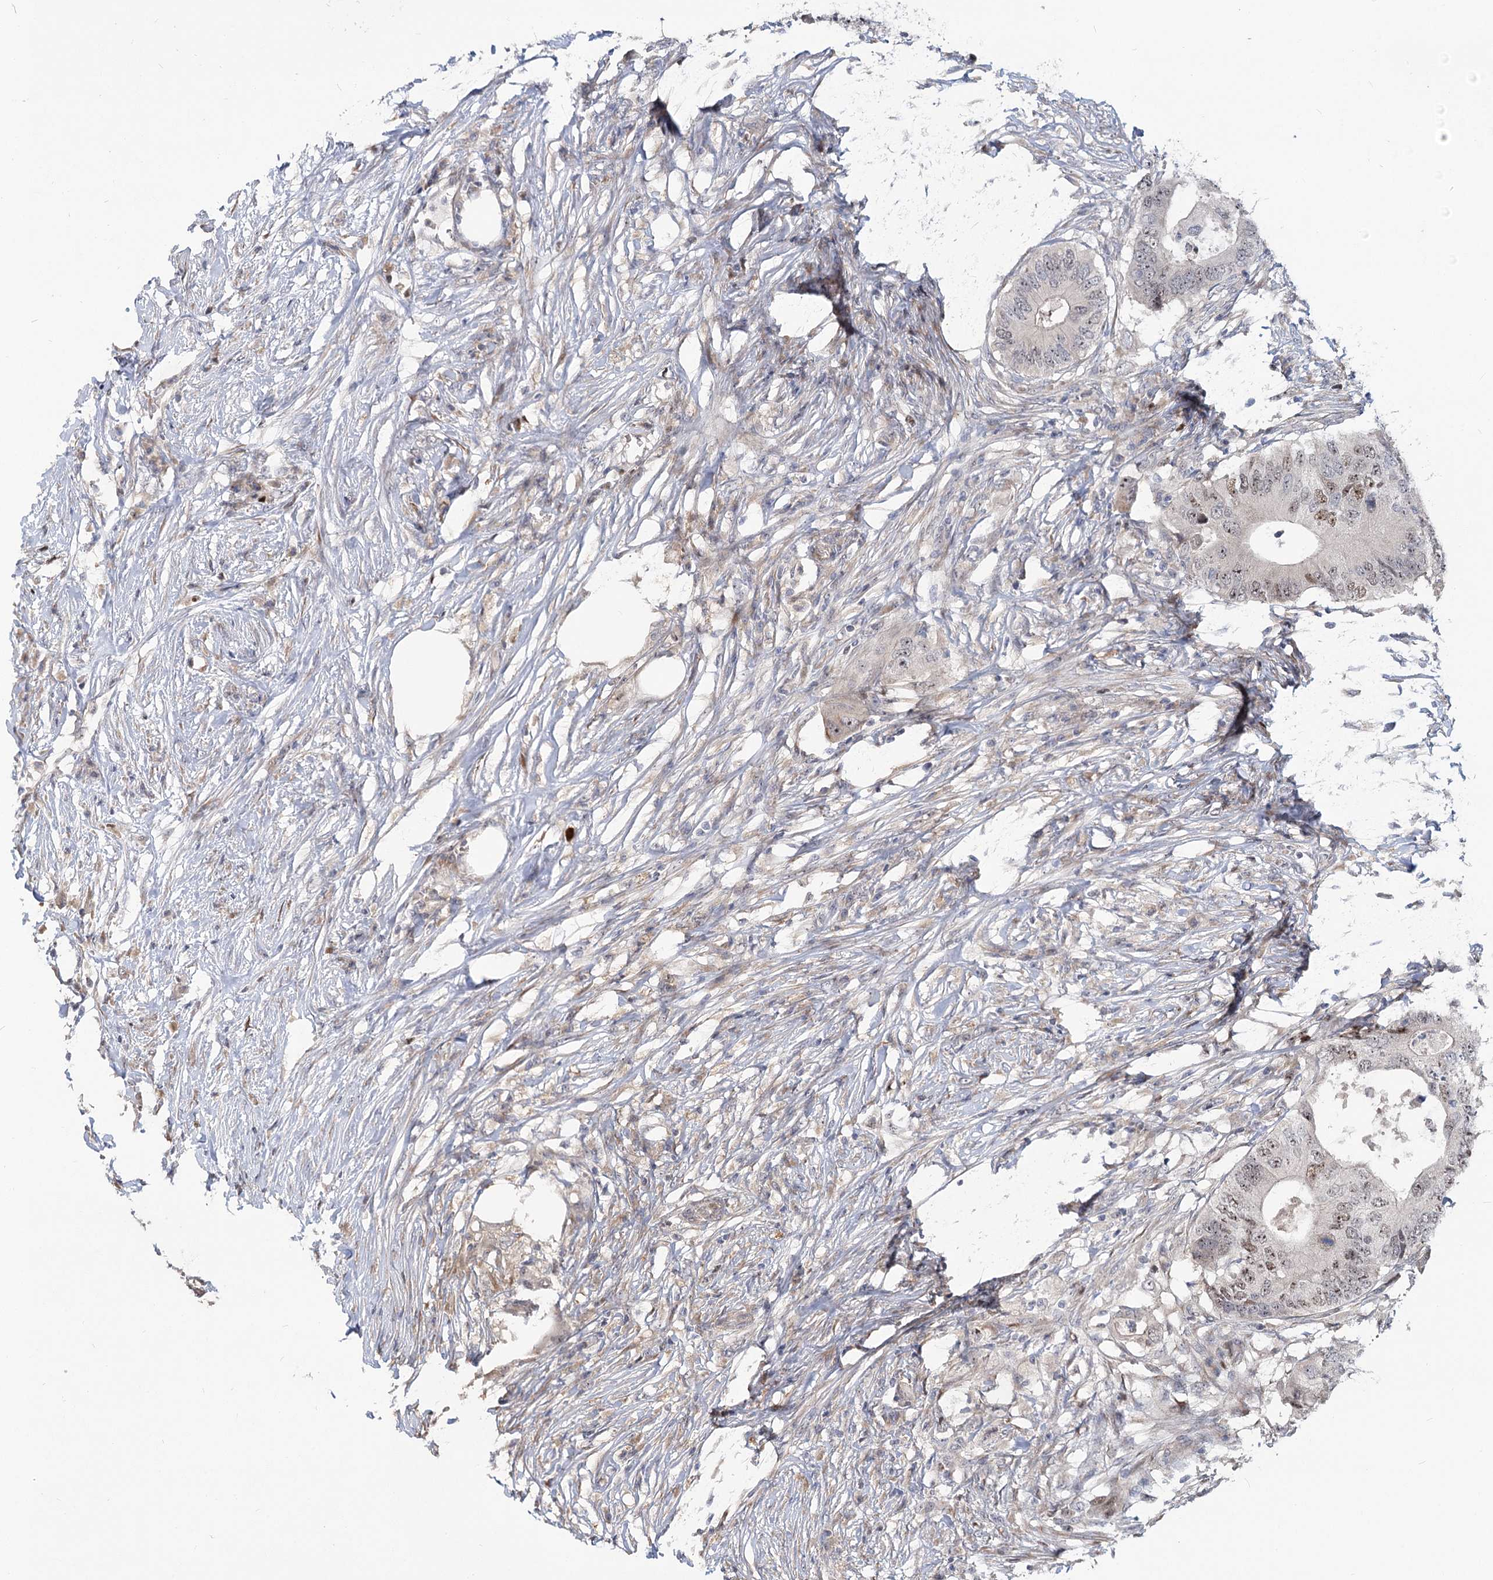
{"staining": {"intensity": "moderate", "quantity": "<25%", "location": "nuclear"}, "tissue": "colorectal cancer", "cell_type": "Tumor cells", "image_type": "cancer", "snomed": [{"axis": "morphology", "description": "Adenocarcinoma, NOS"}, {"axis": "topography", "description": "Colon"}], "caption": "Colorectal adenocarcinoma stained for a protein (brown) displays moderate nuclear positive positivity in approximately <25% of tumor cells.", "gene": "PIK3C2A", "patient": {"sex": "male", "age": 71}}